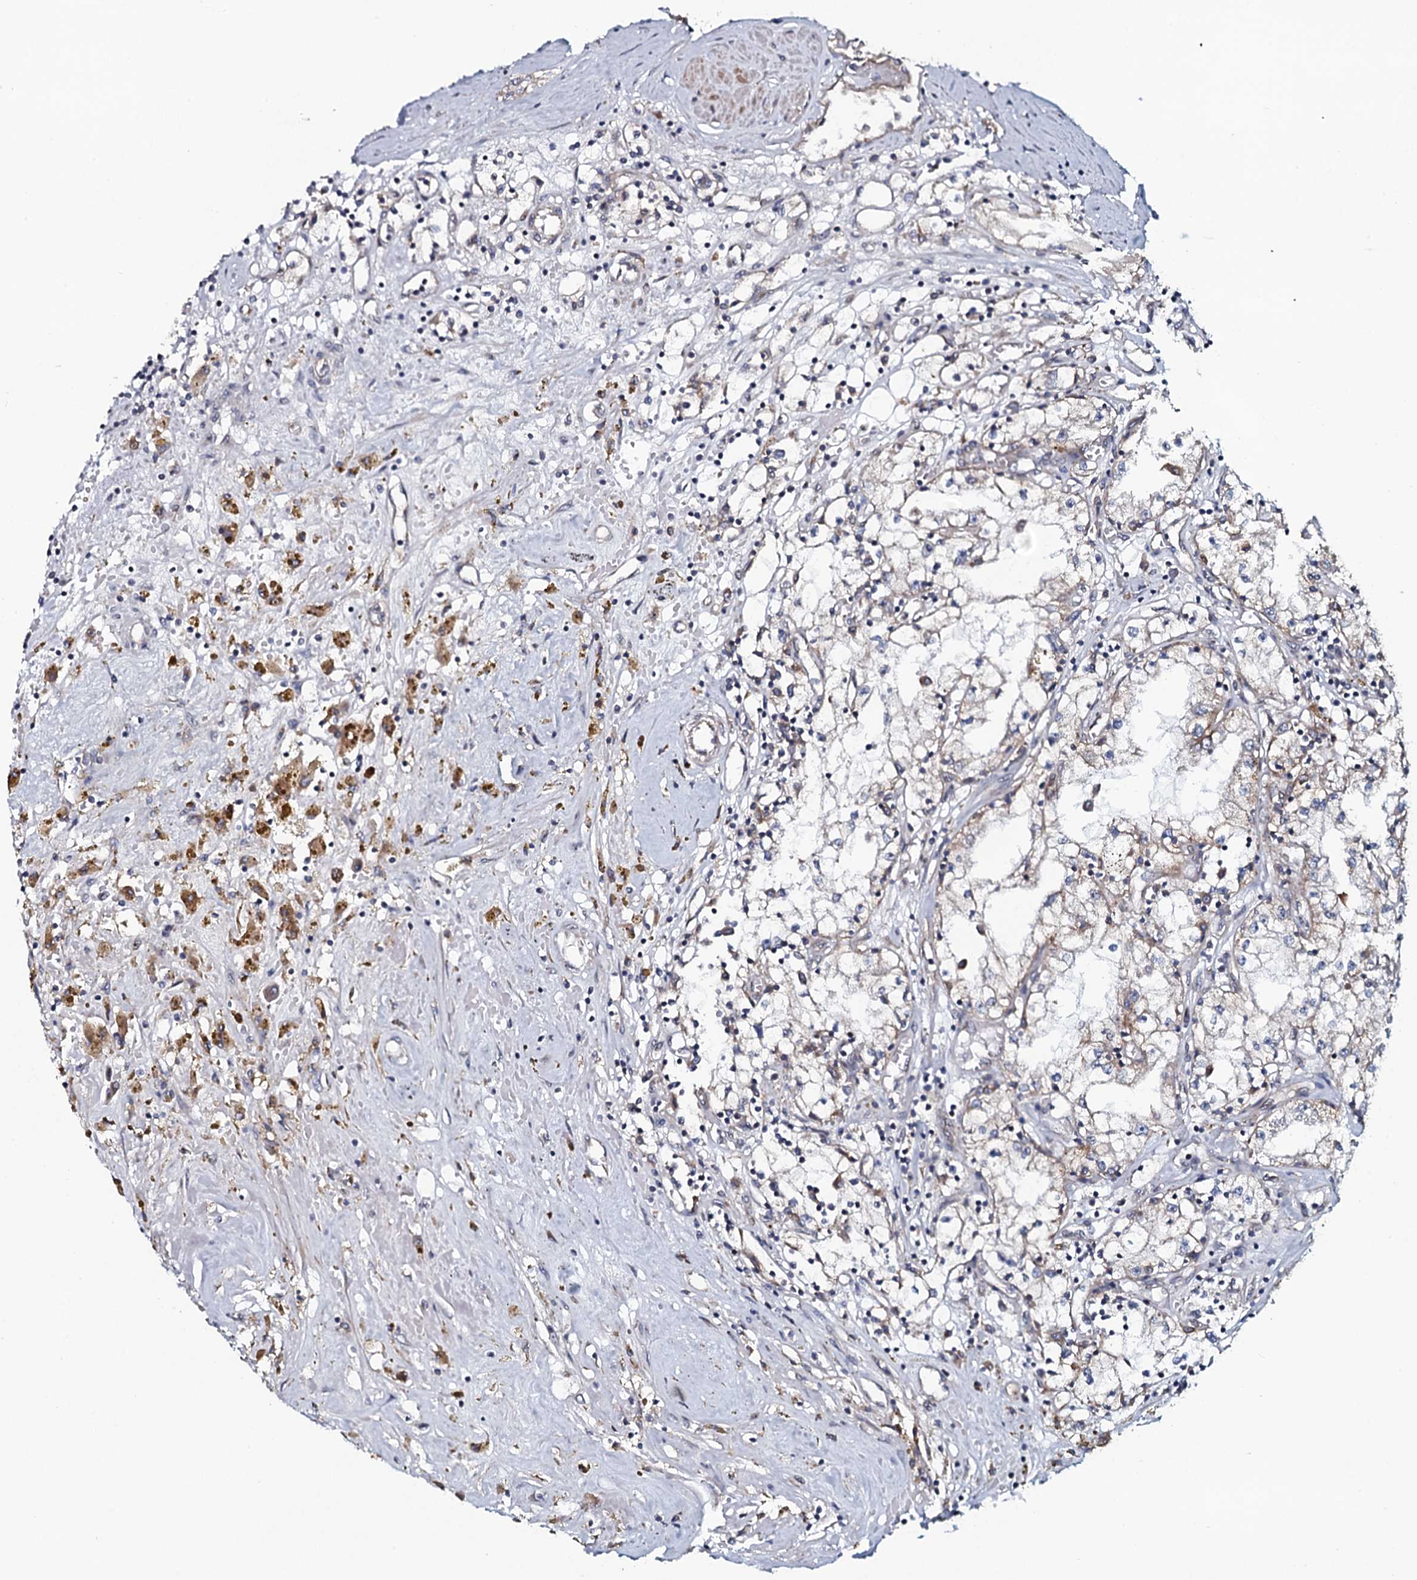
{"staining": {"intensity": "negative", "quantity": "none", "location": "none"}, "tissue": "renal cancer", "cell_type": "Tumor cells", "image_type": "cancer", "snomed": [{"axis": "morphology", "description": "Adenocarcinoma, NOS"}, {"axis": "topography", "description": "Kidney"}], "caption": "Image shows no protein staining in tumor cells of adenocarcinoma (renal) tissue. The staining is performed using DAB (3,3'-diaminobenzidine) brown chromogen with nuclei counter-stained in using hematoxylin.", "gene": "TMEM151A", "patient": {"sex": "male", "age": 56}}